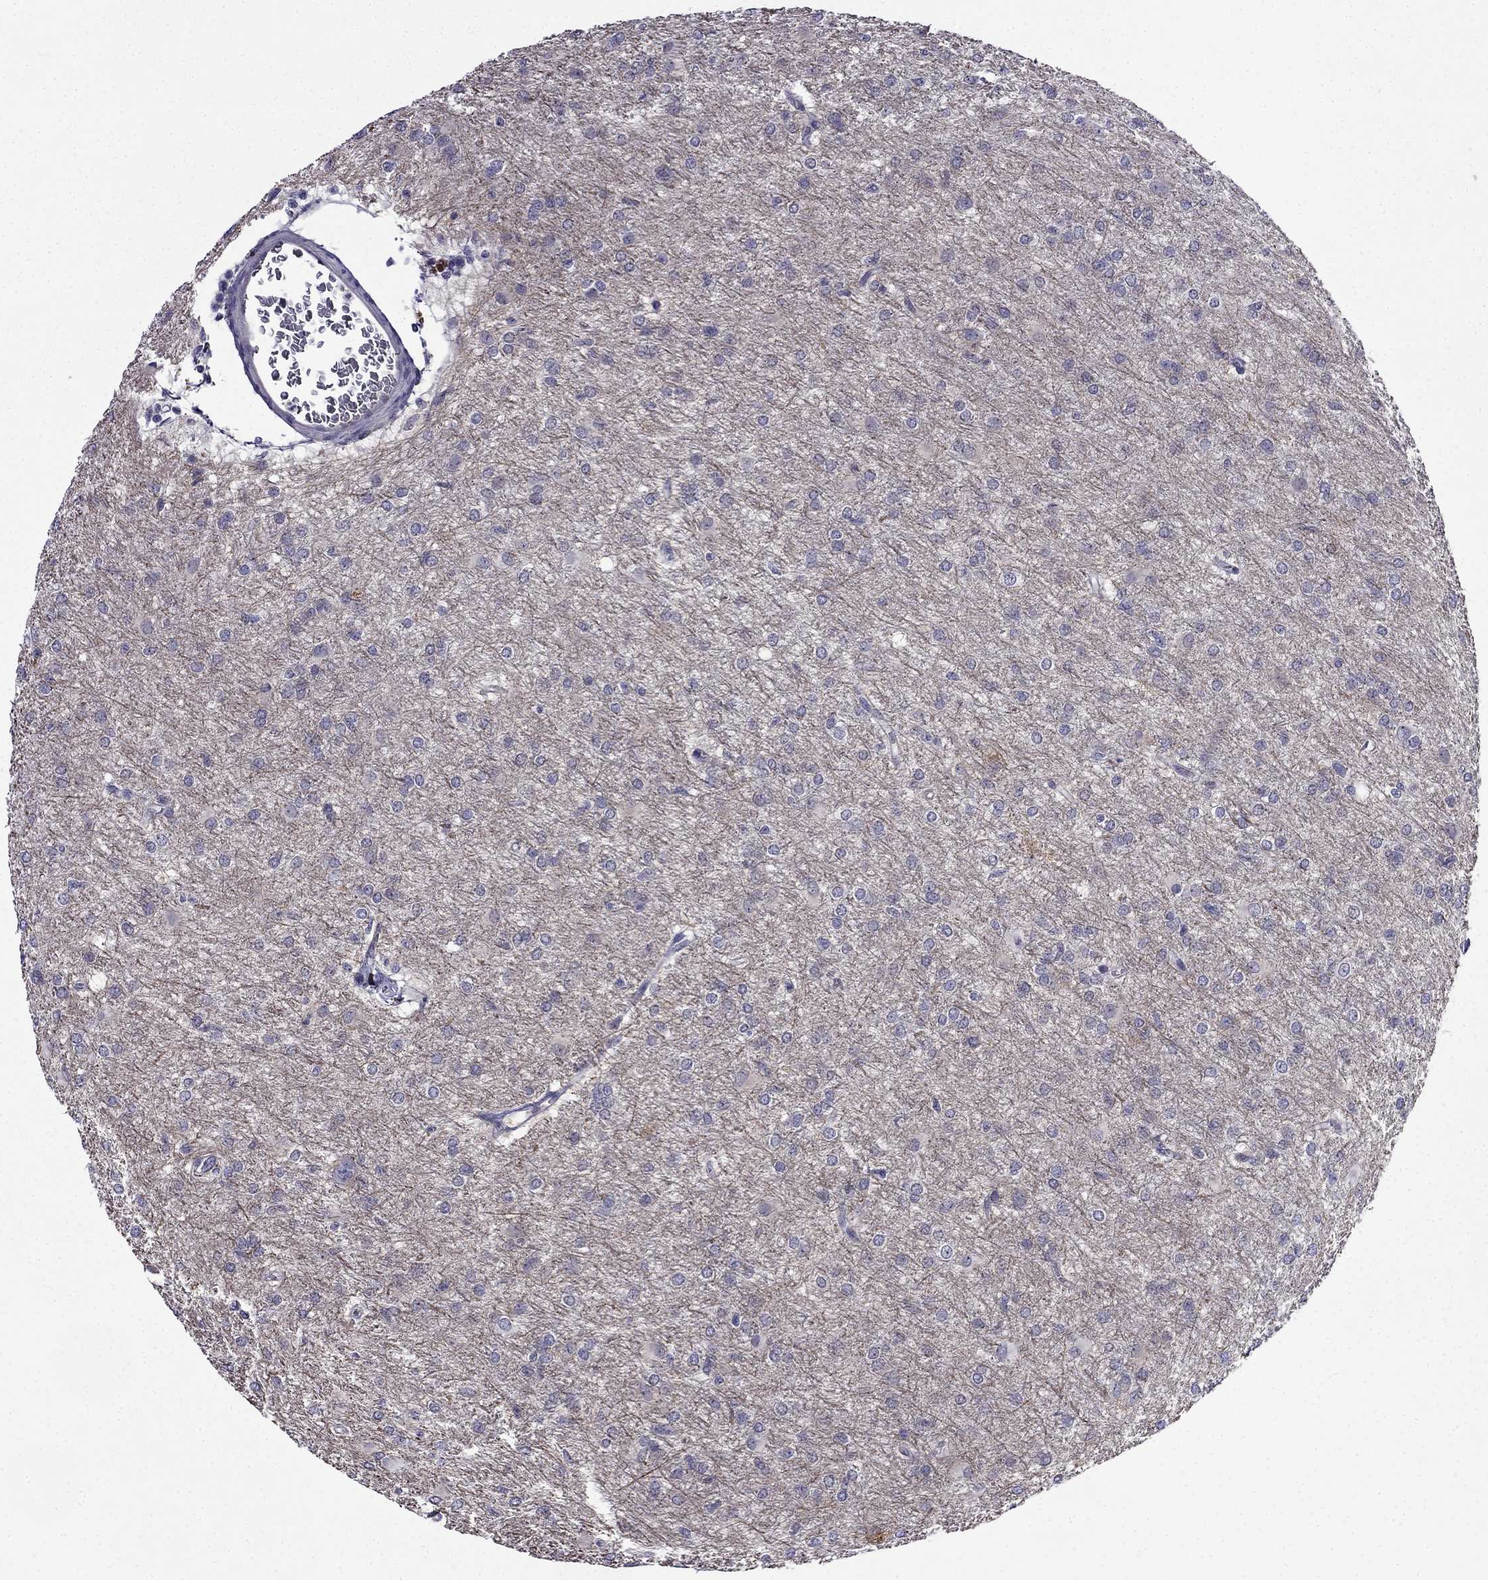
{"staining": {"intensity": "negative", "quantity": "none", "location": "none"}, "tissue": "glioma", "cell_type": "Tumor cells", "image_type": "cancer", "snomed": [{"axis": "morphology", "description": "Glioma, malignant, High grade"}, {"axis": "topography", "description": "Brain"}], "caption": "This photomicrograph is of malignant glioma (high-grade) stained with immunohistochemistry to label a protein in brown with the nuclei are counter-stained blue. There is no positivity in tumor cells.", "gene": "PI16", "patient": {"sex": "male", "age": 68}}